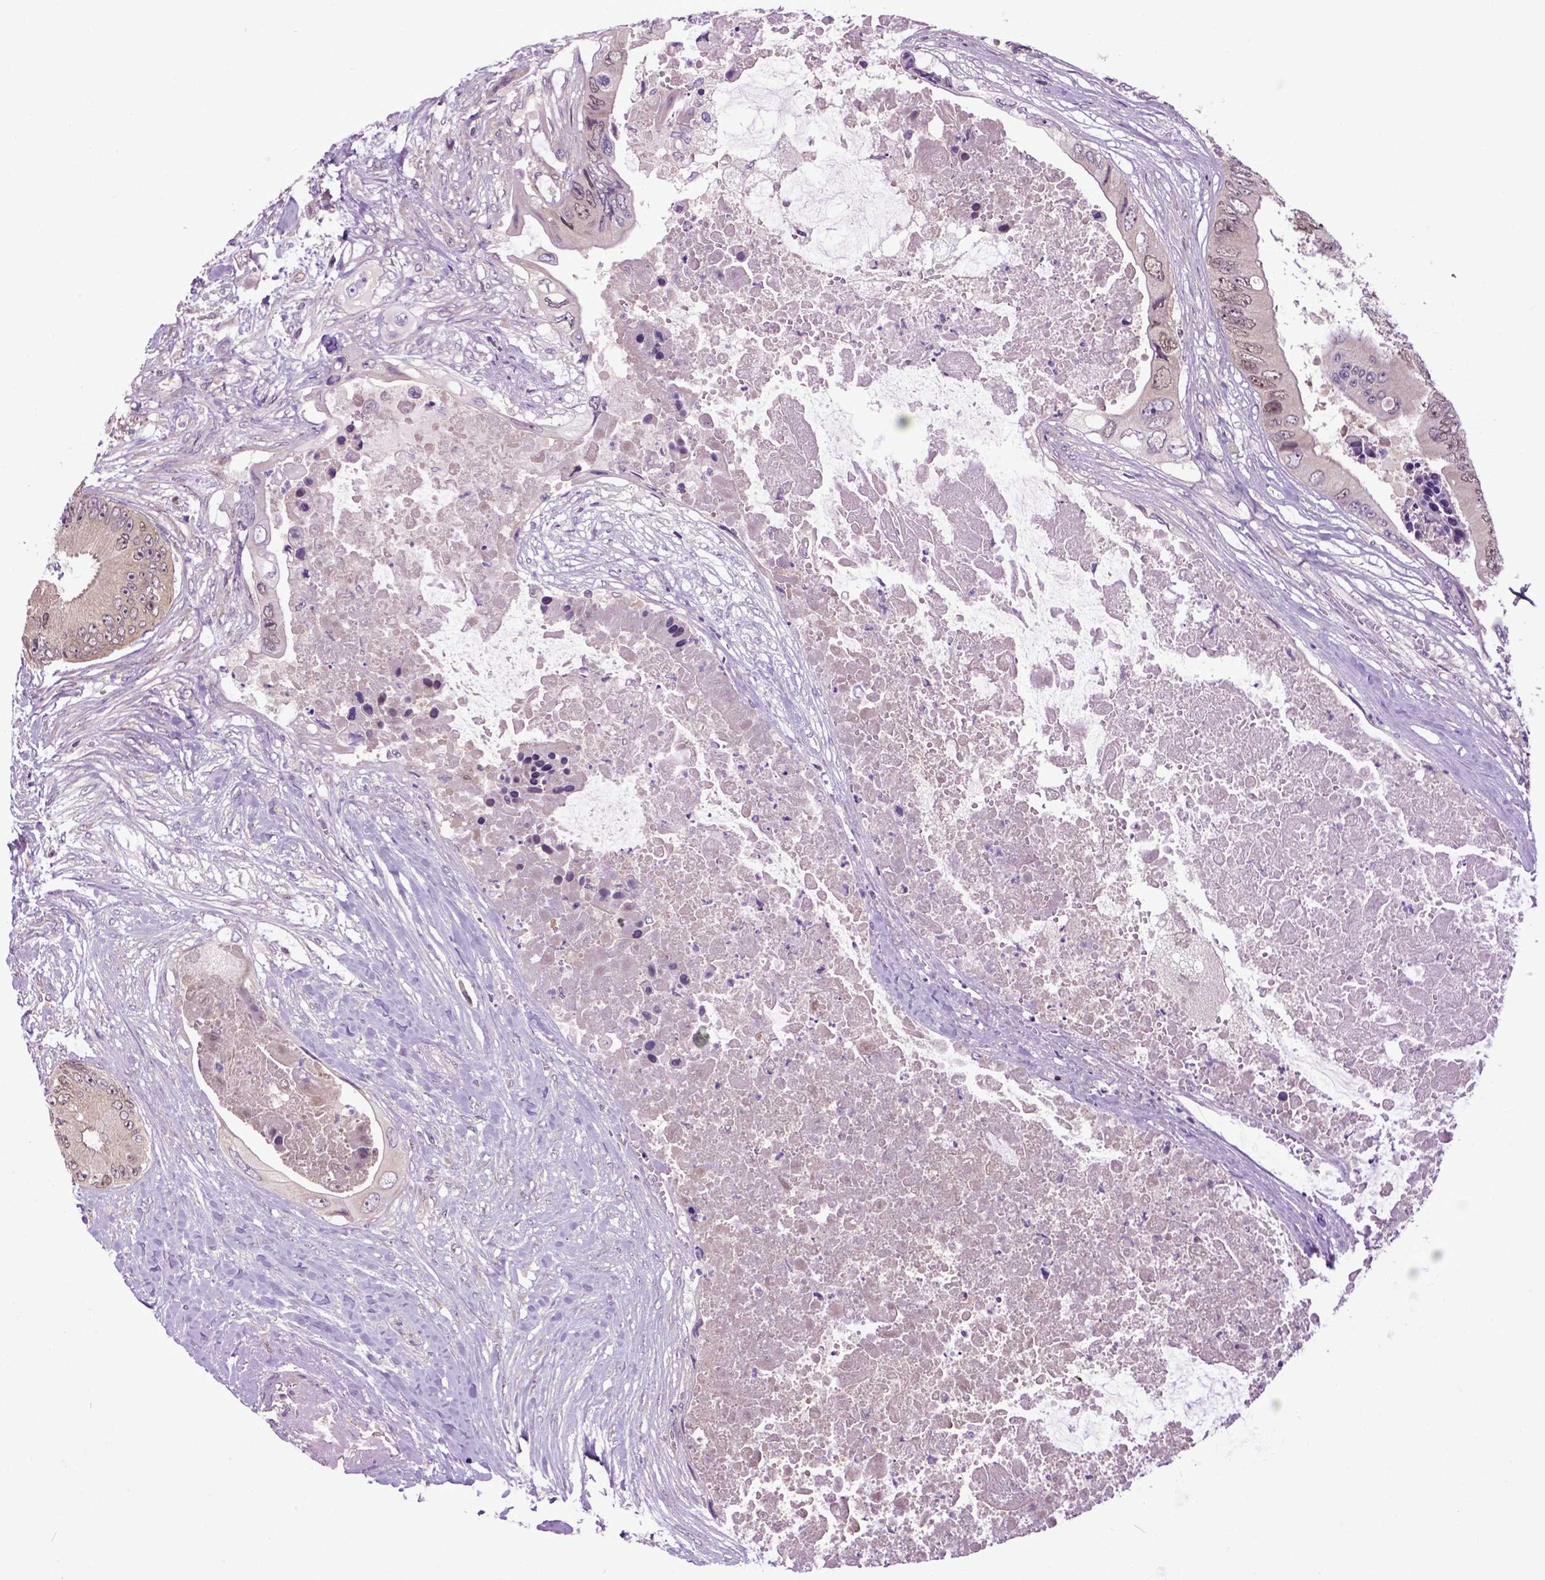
{"staining": {"intensity": "negative", "quantity": "none", "location": "none"}, "tissue": "colorectal cancer", "cell_type": "Tumor cells", "image_type": "cancer", "snomed": [{"axis": "morphology", "description": "Adenocarcinoma, NOS"}, {"axis": "topography", "description": "Rectum"}], "caption": "IHC photomicrograph of colorectal cancer stained for a protein (brown), which shows no expression in tumor cells.", "gene": "WDR48", "patient": {"sex": "male", "age": 63}}